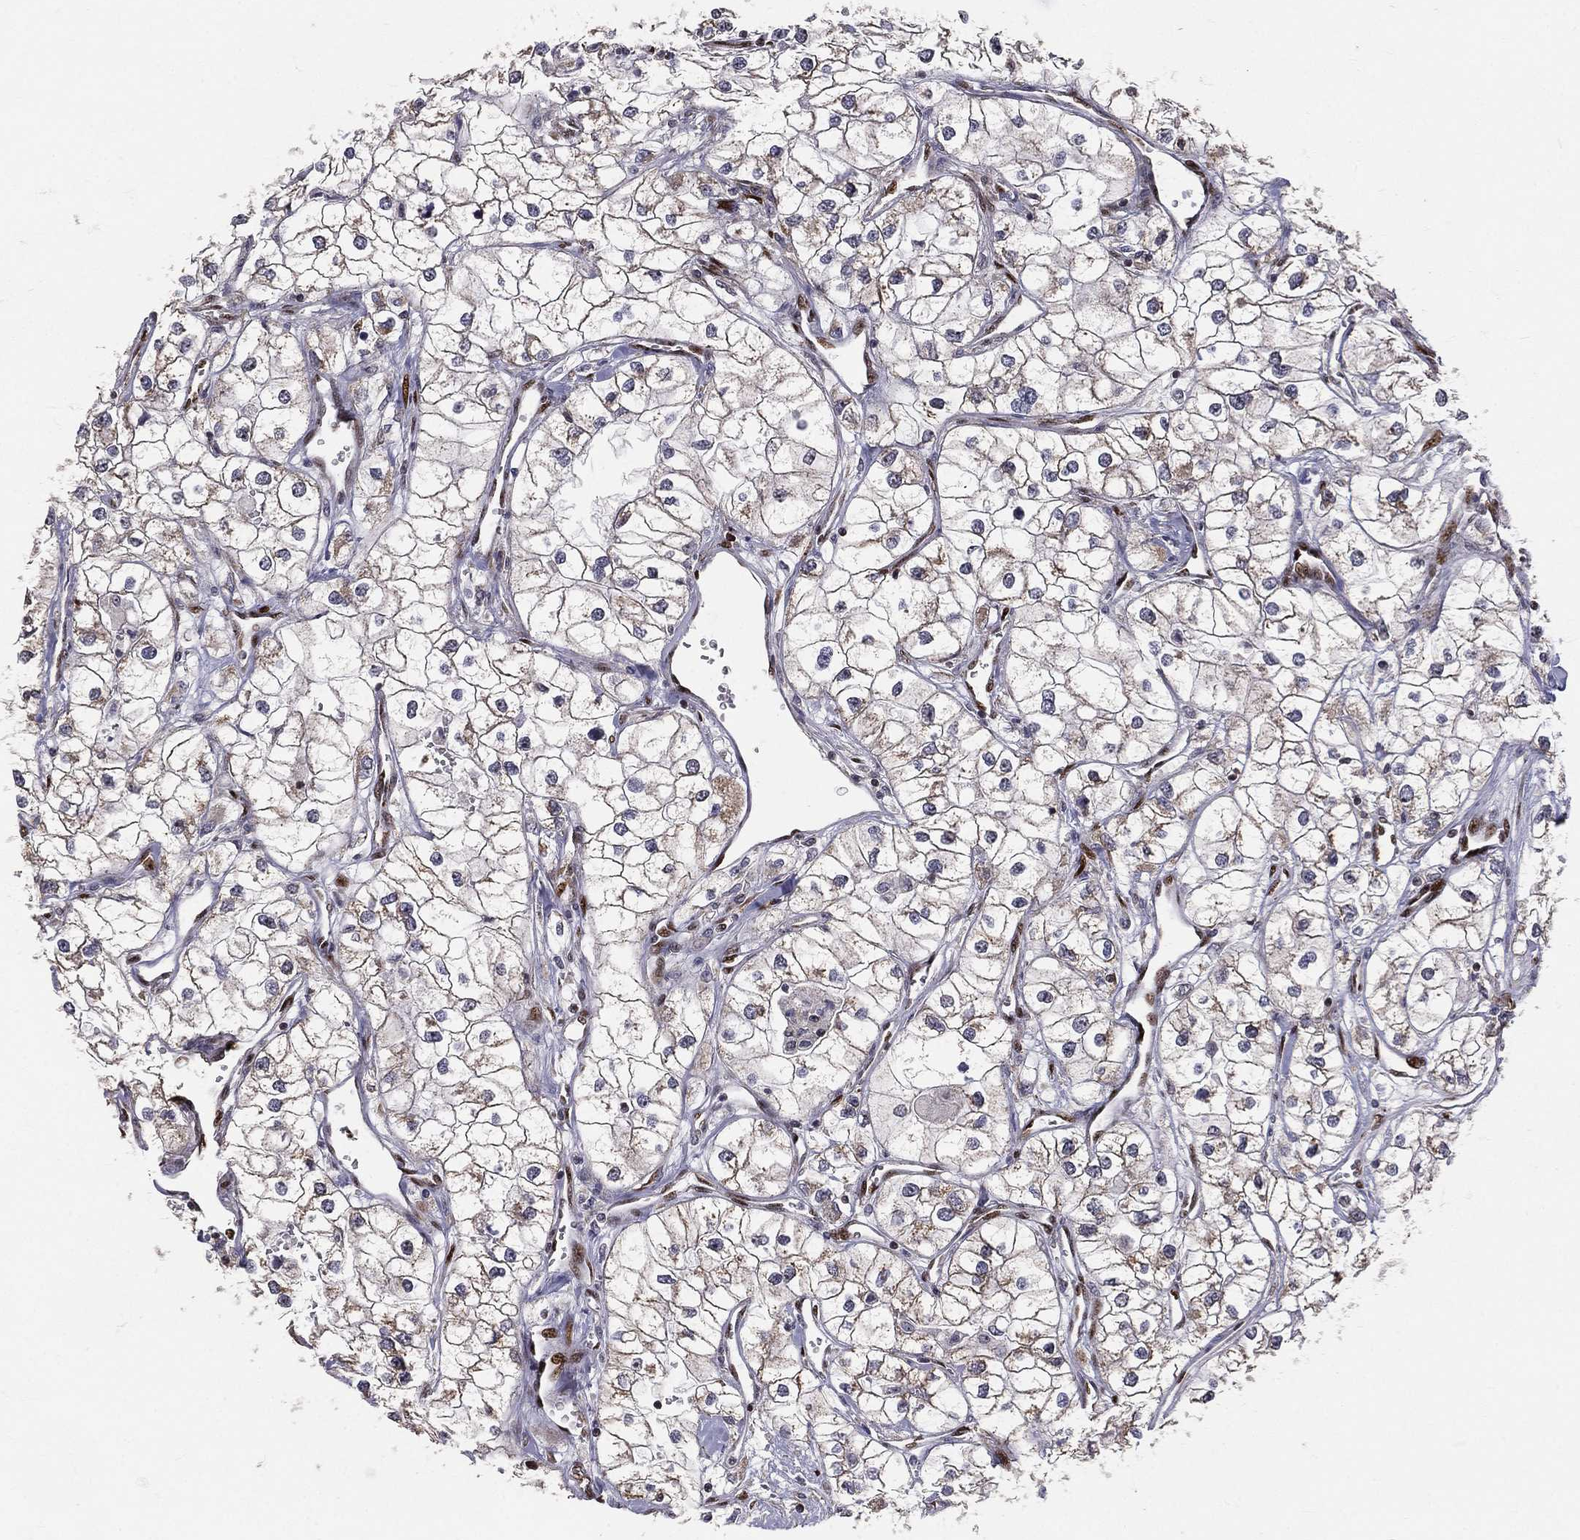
{"staining": {"intensity": "weak", "quantity": "<25%", "location": "cytoplasmic/membranous"}, "tissue": "renal cancer", "cell_type": "Tumor cells", "image_type": "cancer", "snomed": [{"axis": "morphology", "description": "Adenocarcinoma, NOS"}, {"axis": "topography", "description": "Kidney"}], "caption": "There is no significant staining in tumor cells of adenocarcinoma (renal).", "gene": "ZEB1", "patient": {"sex": "male", "age": 59}}